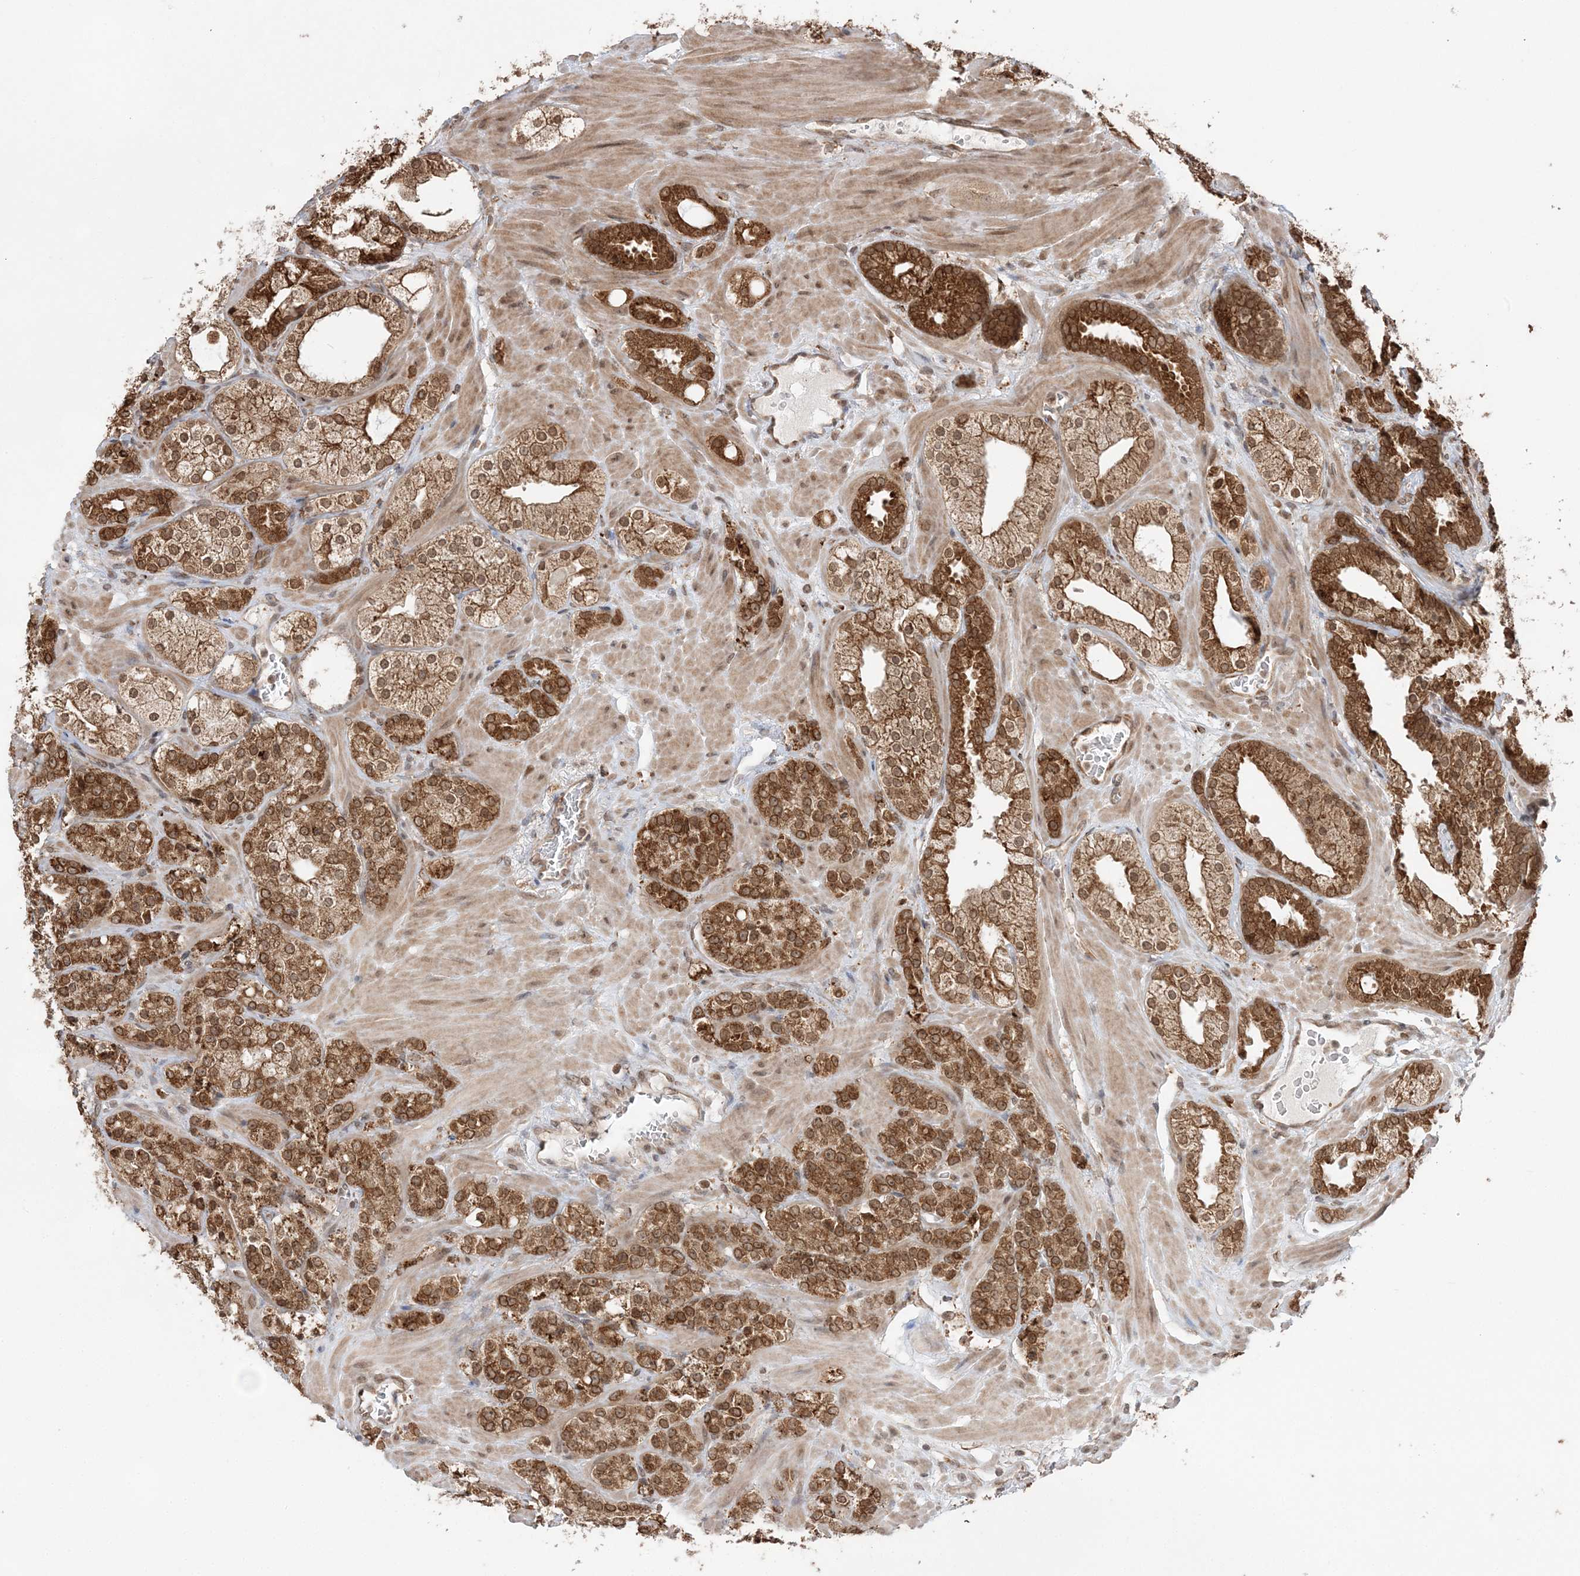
{"staining": {"intensity": "strong", "quantity": ">75%", "location": "cytoplasmic/membranous"}, "tissue": "prostate cancer", "cell_type": "Tumor cells", "image_type": "cancer", "snomed": [{"axis": "morphology", "description": "Adenocarcinoma, High grade"}, {"axis": "topography", "description": "Prostate"}], "caption": "Immunohistochemical staining of prostate cancer demonstrates strong cytoplasmic/membranous protein expression in approximately >75% of tumor cells. (DAB (3,3'-diaminobenzidine) = brown stain, brightfield microscopy at high magnification).", "gene": "TMED10", "patient": {"sex": "male", "age": 64}}